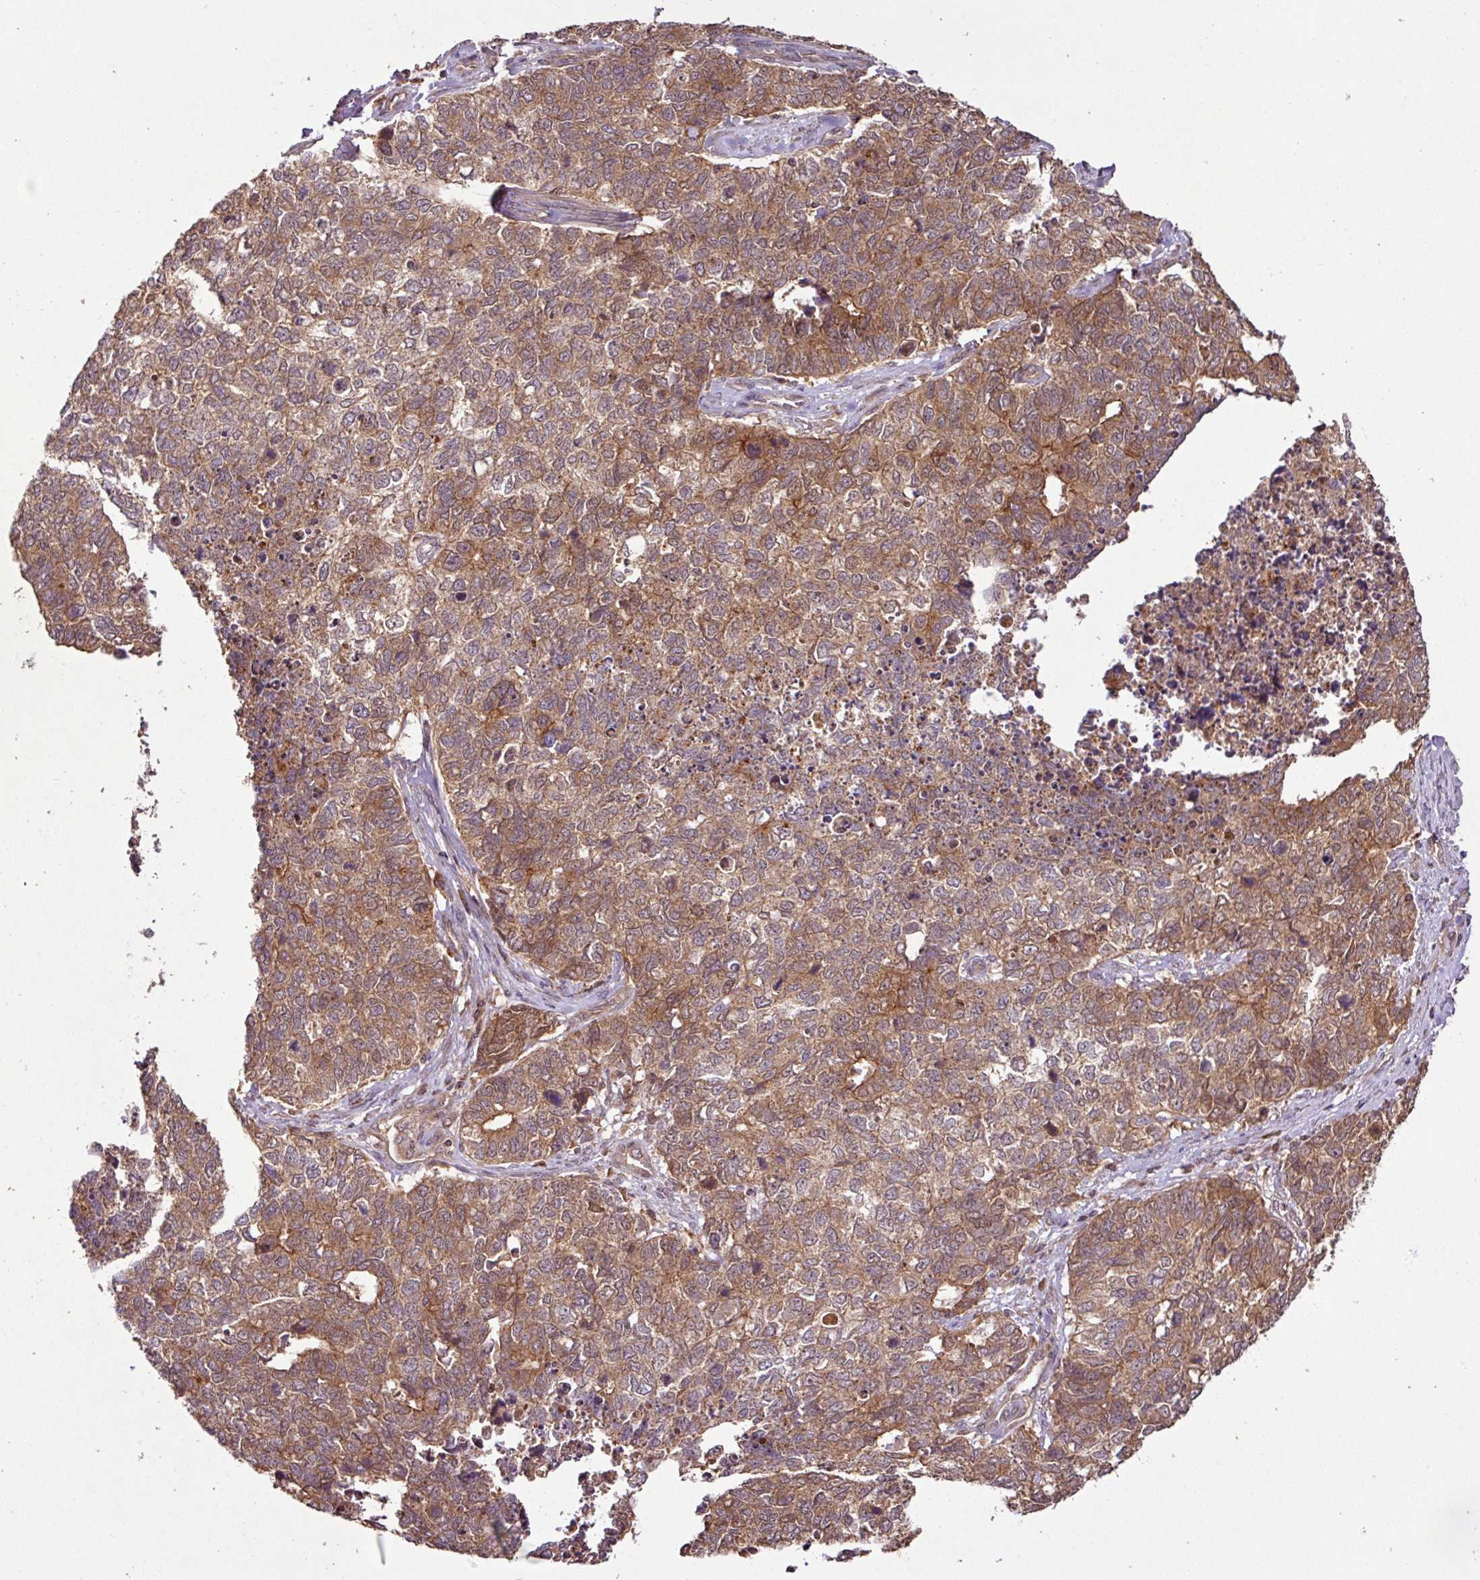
{"staining": {"intensity": "moderate", "quantity": ">75%", "location": "cytoplasmic/membranous,nuclear"}, "tissue": "cervical cancer", "cell_type": "Tumor cells", "image_type": "cancer", "snomed": [{"axis": "morphology", "description": "Squamous cell carcinoma, NOS"}, {"axis": "topography", "description": "Cervix"}], "caption": "Cervical squamous cell carcinoma was stained to show a protein in brown. There is medium levels of moderate cytoplasmic/membranous and nuclear staining in about >75% of tumor cells.", "gene": "FAIM", "patient": {"sex": "female", "age": 63}}